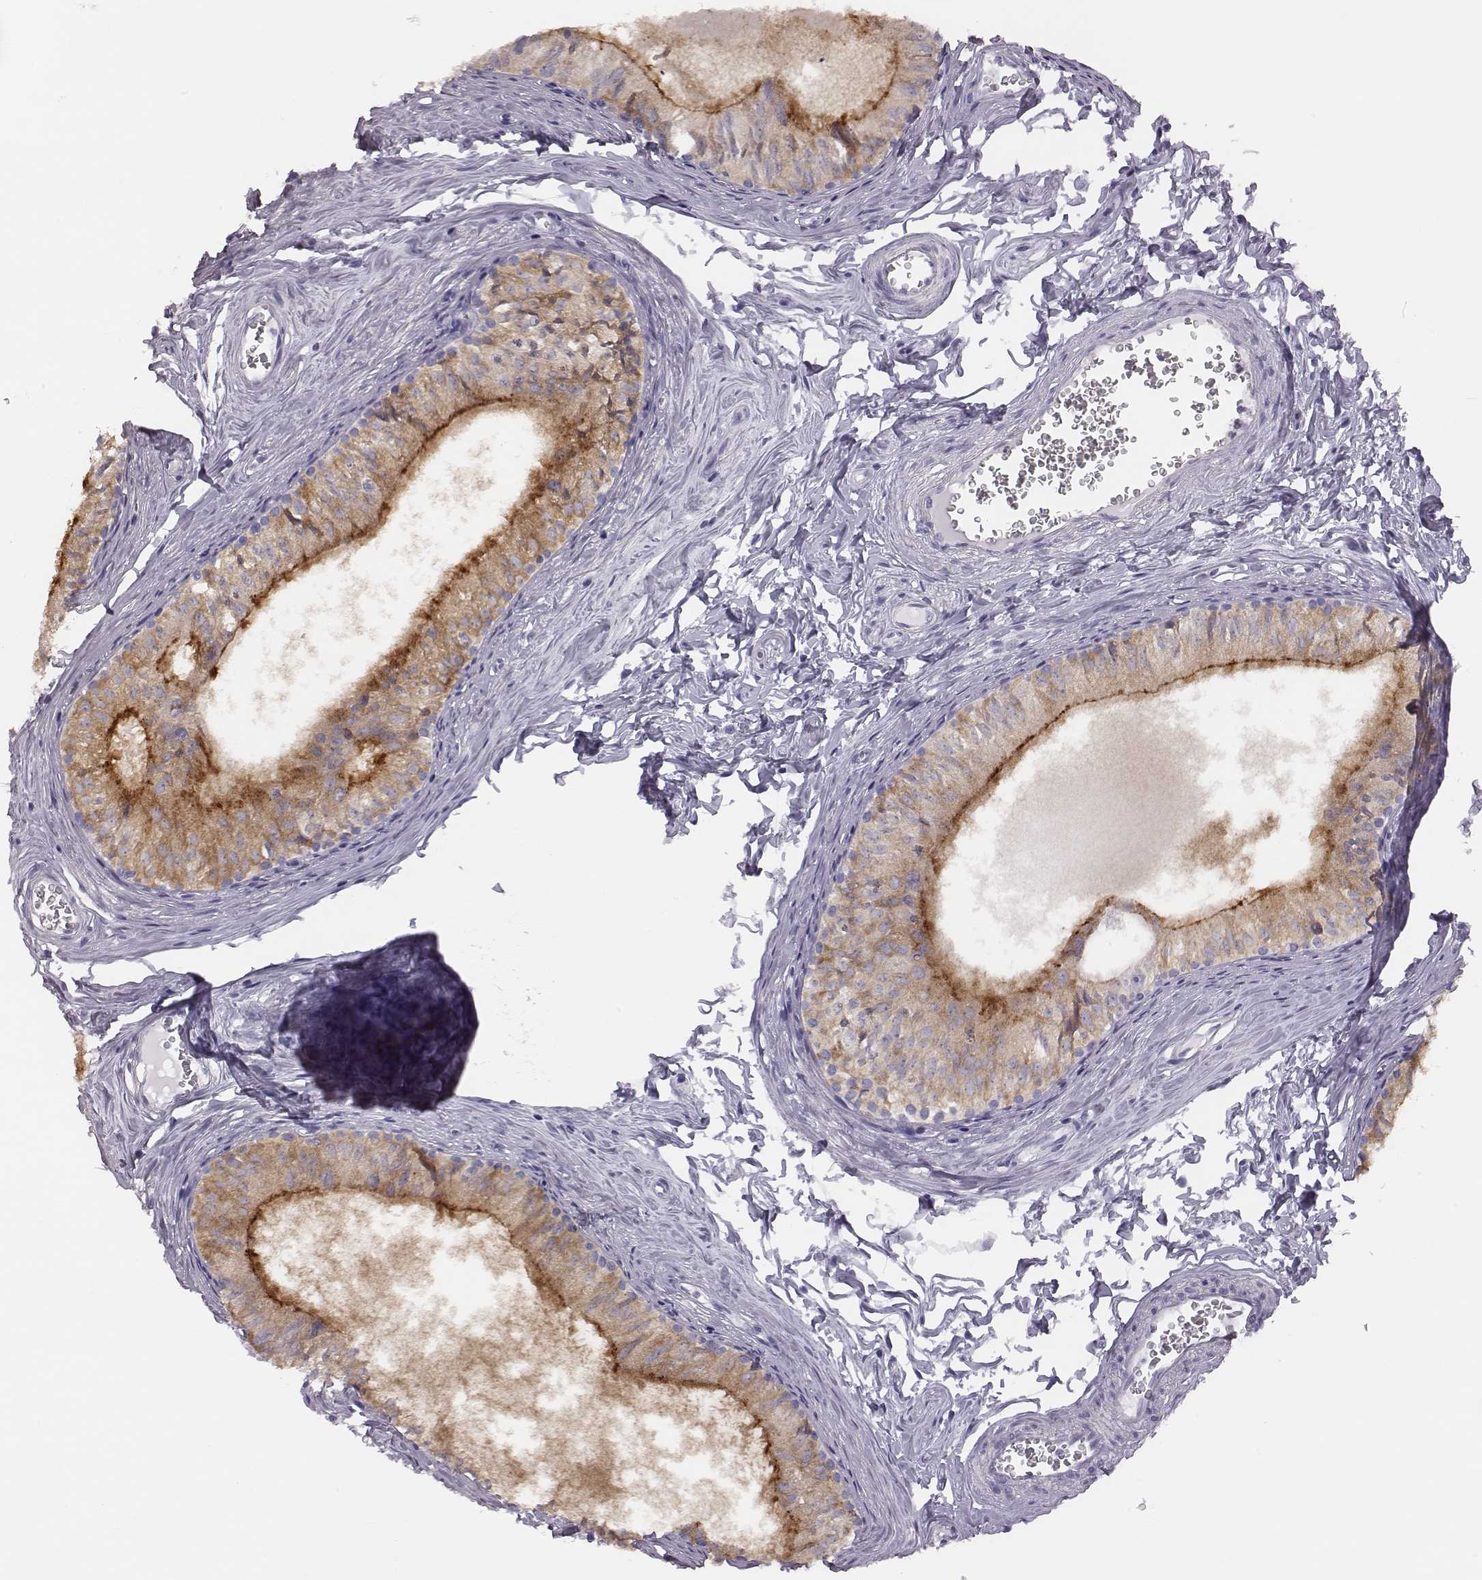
{"staining": {"intensity": "strong", "quantity": ">75%", "location": "cytoplasmic/membranous"}, "tissue": "epididymis", "cell_type": "Glandular cells", "image_type": "normal", "snomed": [{"axis": "morphology", "description": "Normal tissue, NOS"}, {"axis": "topography", "description": "Epididymis"}], "caption": "Benign epididymis displays strong cytoplasmic/membranous staining in about >75% of glandular cells, visualized by immunohistochemistry.", "gene": "ADAM7", "patient": {"sex": "male", "age": 52}}